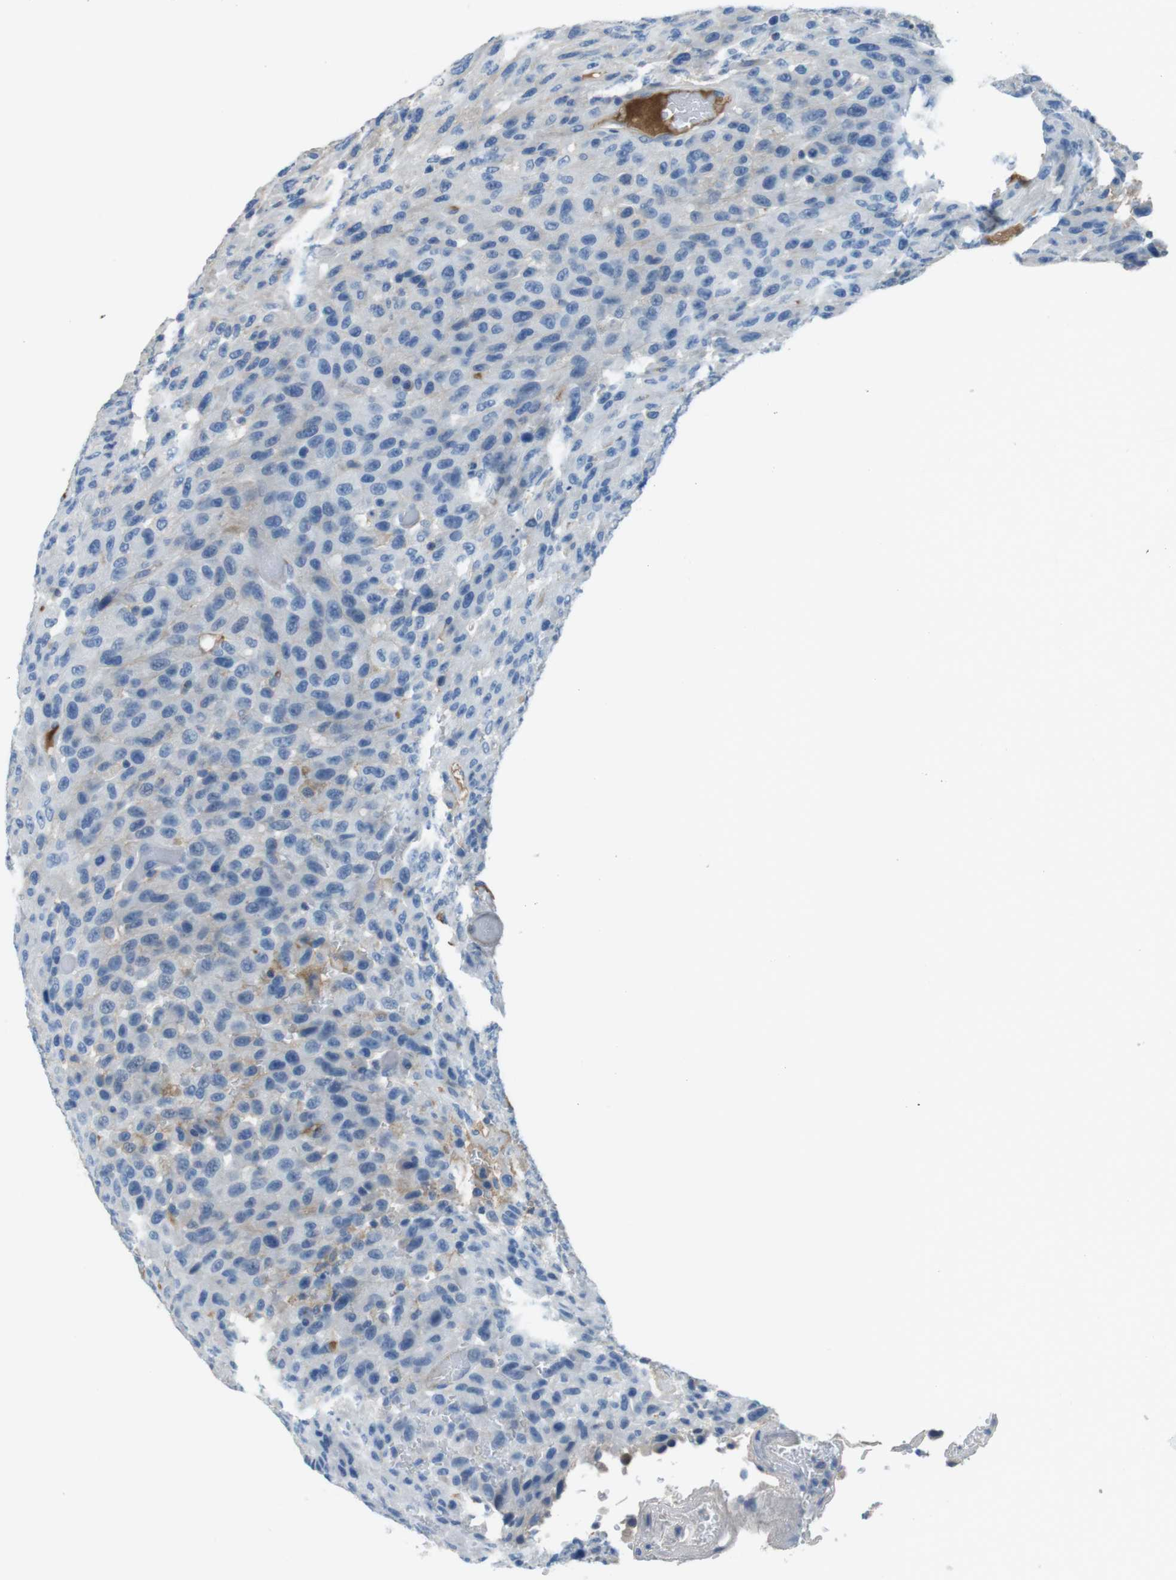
{"staining": {"intensity": "negative", "quantity": "none", "location": "none"}, "tissue": "urothelial cancer", "cell_type": "Tumor cells", "image_type": "cancer", "snomed": [{"axis": "morphology", "description": "Urothelial carcinoma, High grade"}, {"axis": "topography", "description": "Urinary bladder"}], "caption": "Urothelial cancer stained for a protein using immunohistochemistry displays no staining tumor cells.", "gene": "TMPRSS15", "patient": {"sex": "male", "age": 66}}